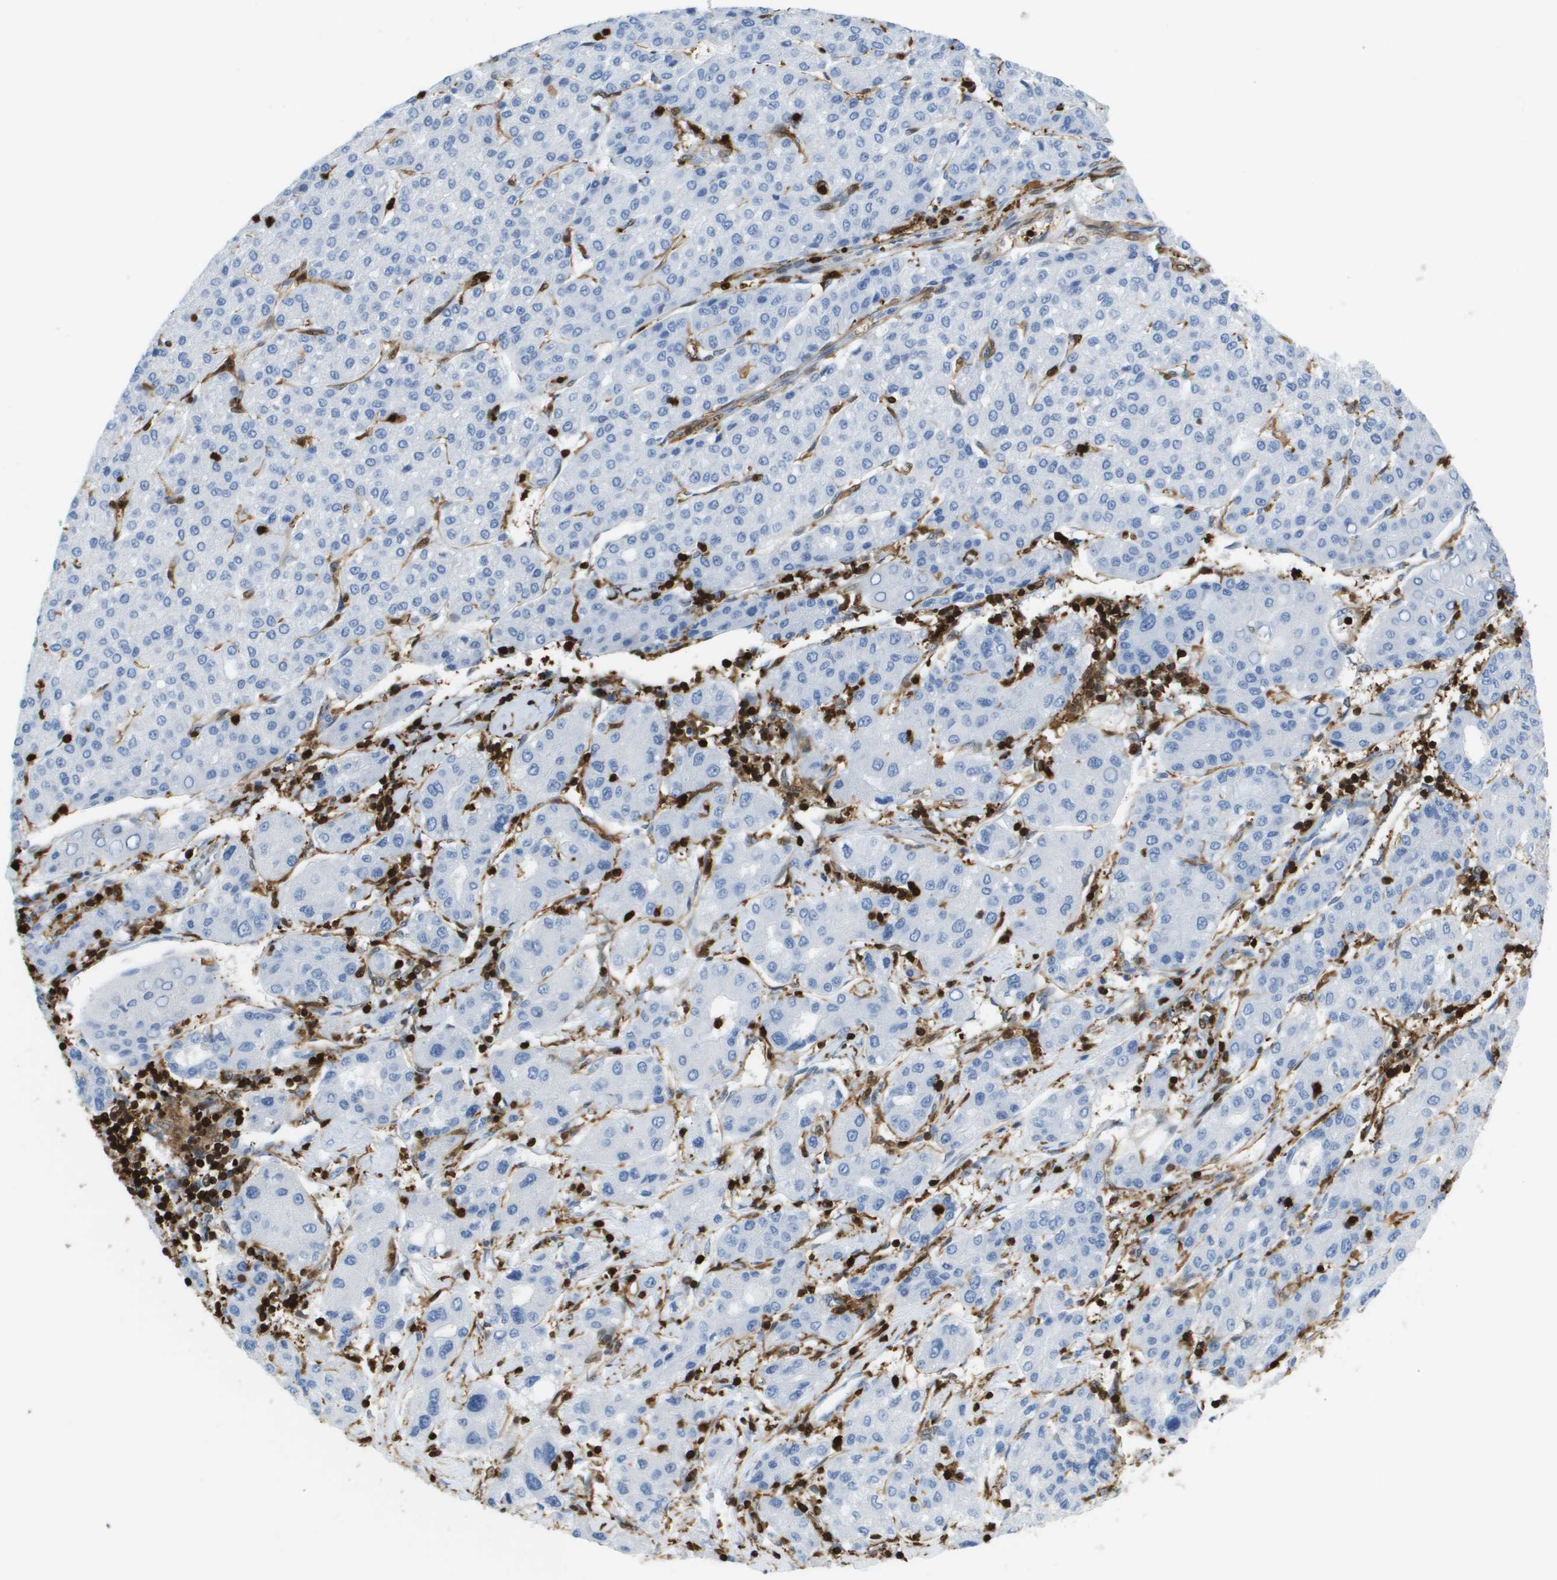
{"staining": {"intensity": "negative", "quantity": "none", "location": "none"}, "tissue": "liver cancer", "cell_type": "Tumor cells", "image_type": "cancer", "snomed": [{"axis": "morphology", "description": "Carcinoma, Hepatocellular, NOS"}, {"axis": "topography", "description": "Liver"}], "caption": "An IHC micrograph of liver hepatocellular carcinoma is shown. There is no staining in tumor cells of liver hepatocellular carcinoma.", "gene": "DOCK5", "patient": {"sex": "male", "age": 65}}